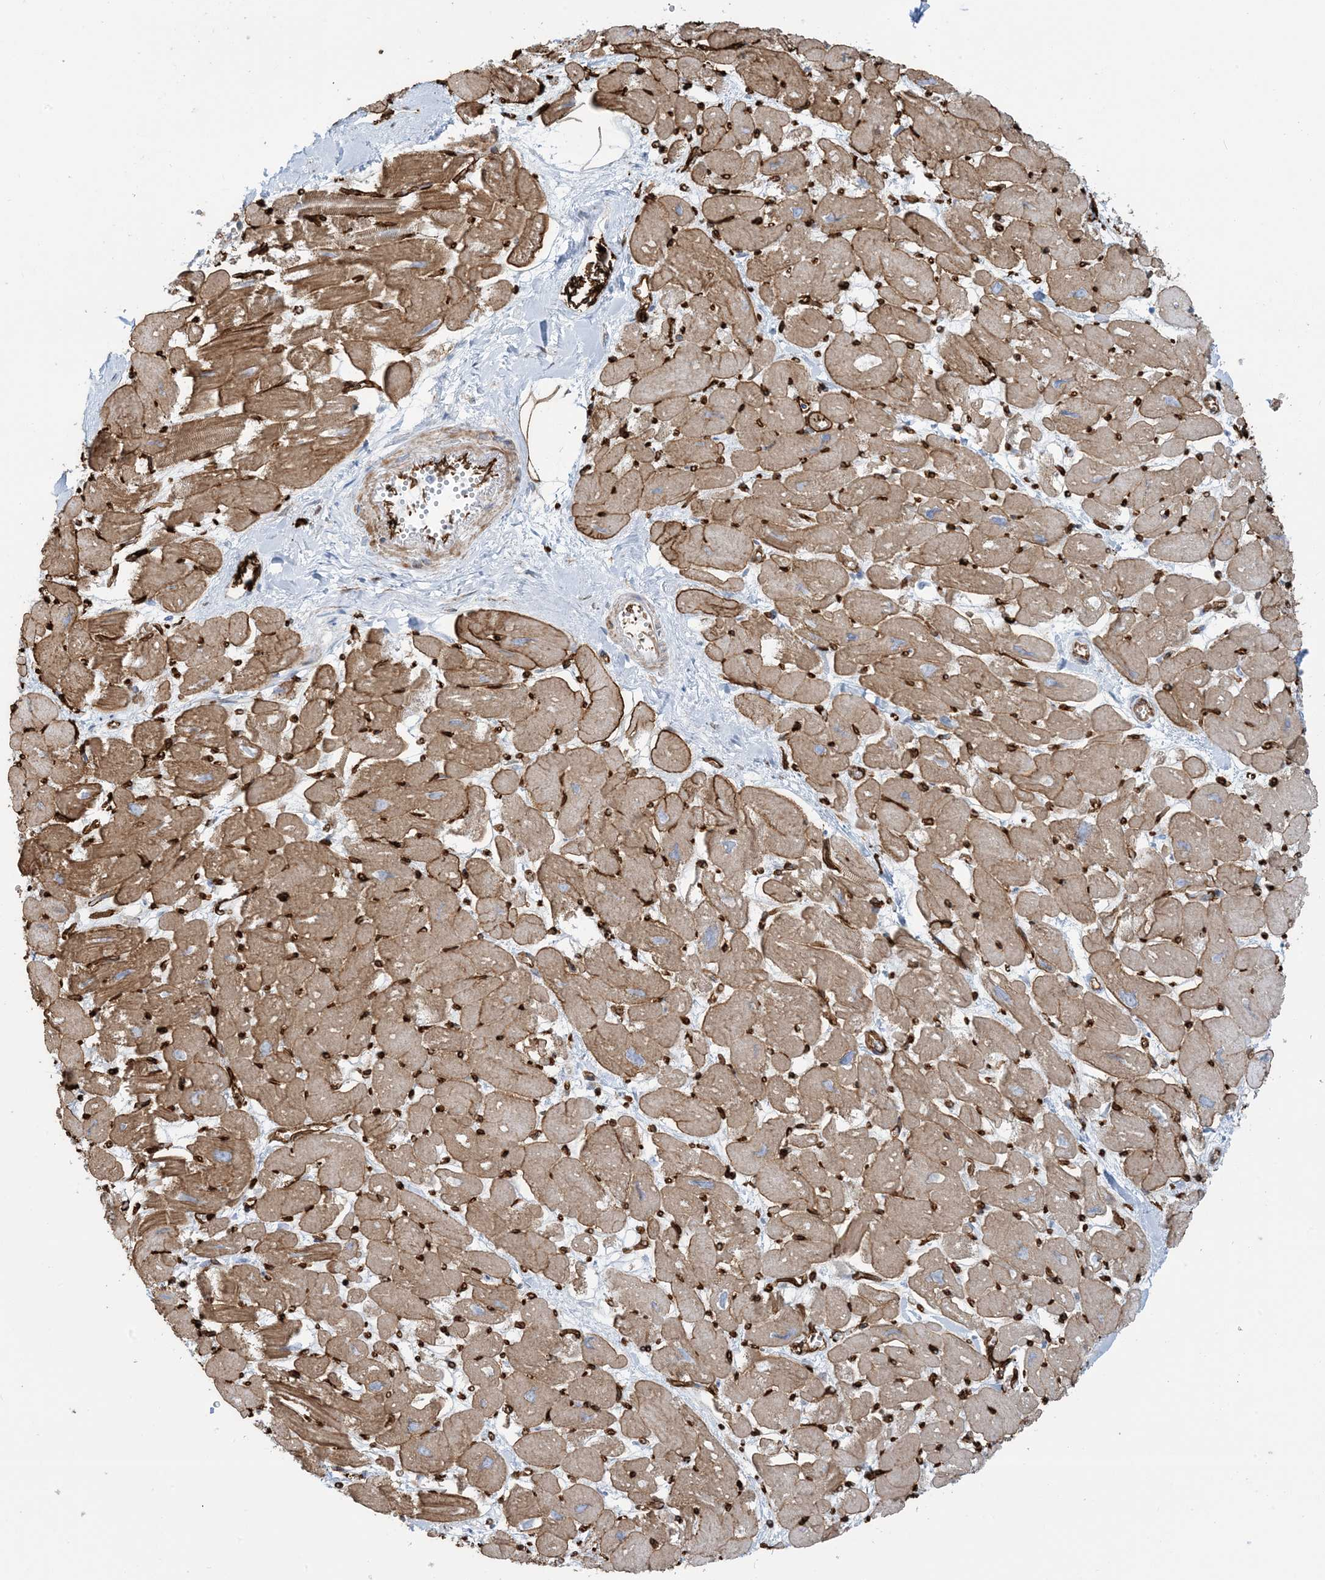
{"staining": {"intensity": "moderate", "quantity": ">75%", "location": "cytoplasmic/membranous"}, "tissue": "heart muscle", "cell_type": "Cardiomyocytes", "image_type": "normal", "snomed": [{"axis": "morphology", "description": "Normal tissue, NOS"}, {"axis": "topography", "description": "Heart"}], "caption": "The immunohistochemical stain highlights moderate cytoplasmic/membranous positivity in cardiomyocytes of normal heart muscle. The staining was performed using DAB, with brown indicating positive protein expression. Nuclei are stained blue with hematoxylin.", "gene": "EPS8L3", "patient": {"sex": "male", "age": 54}}